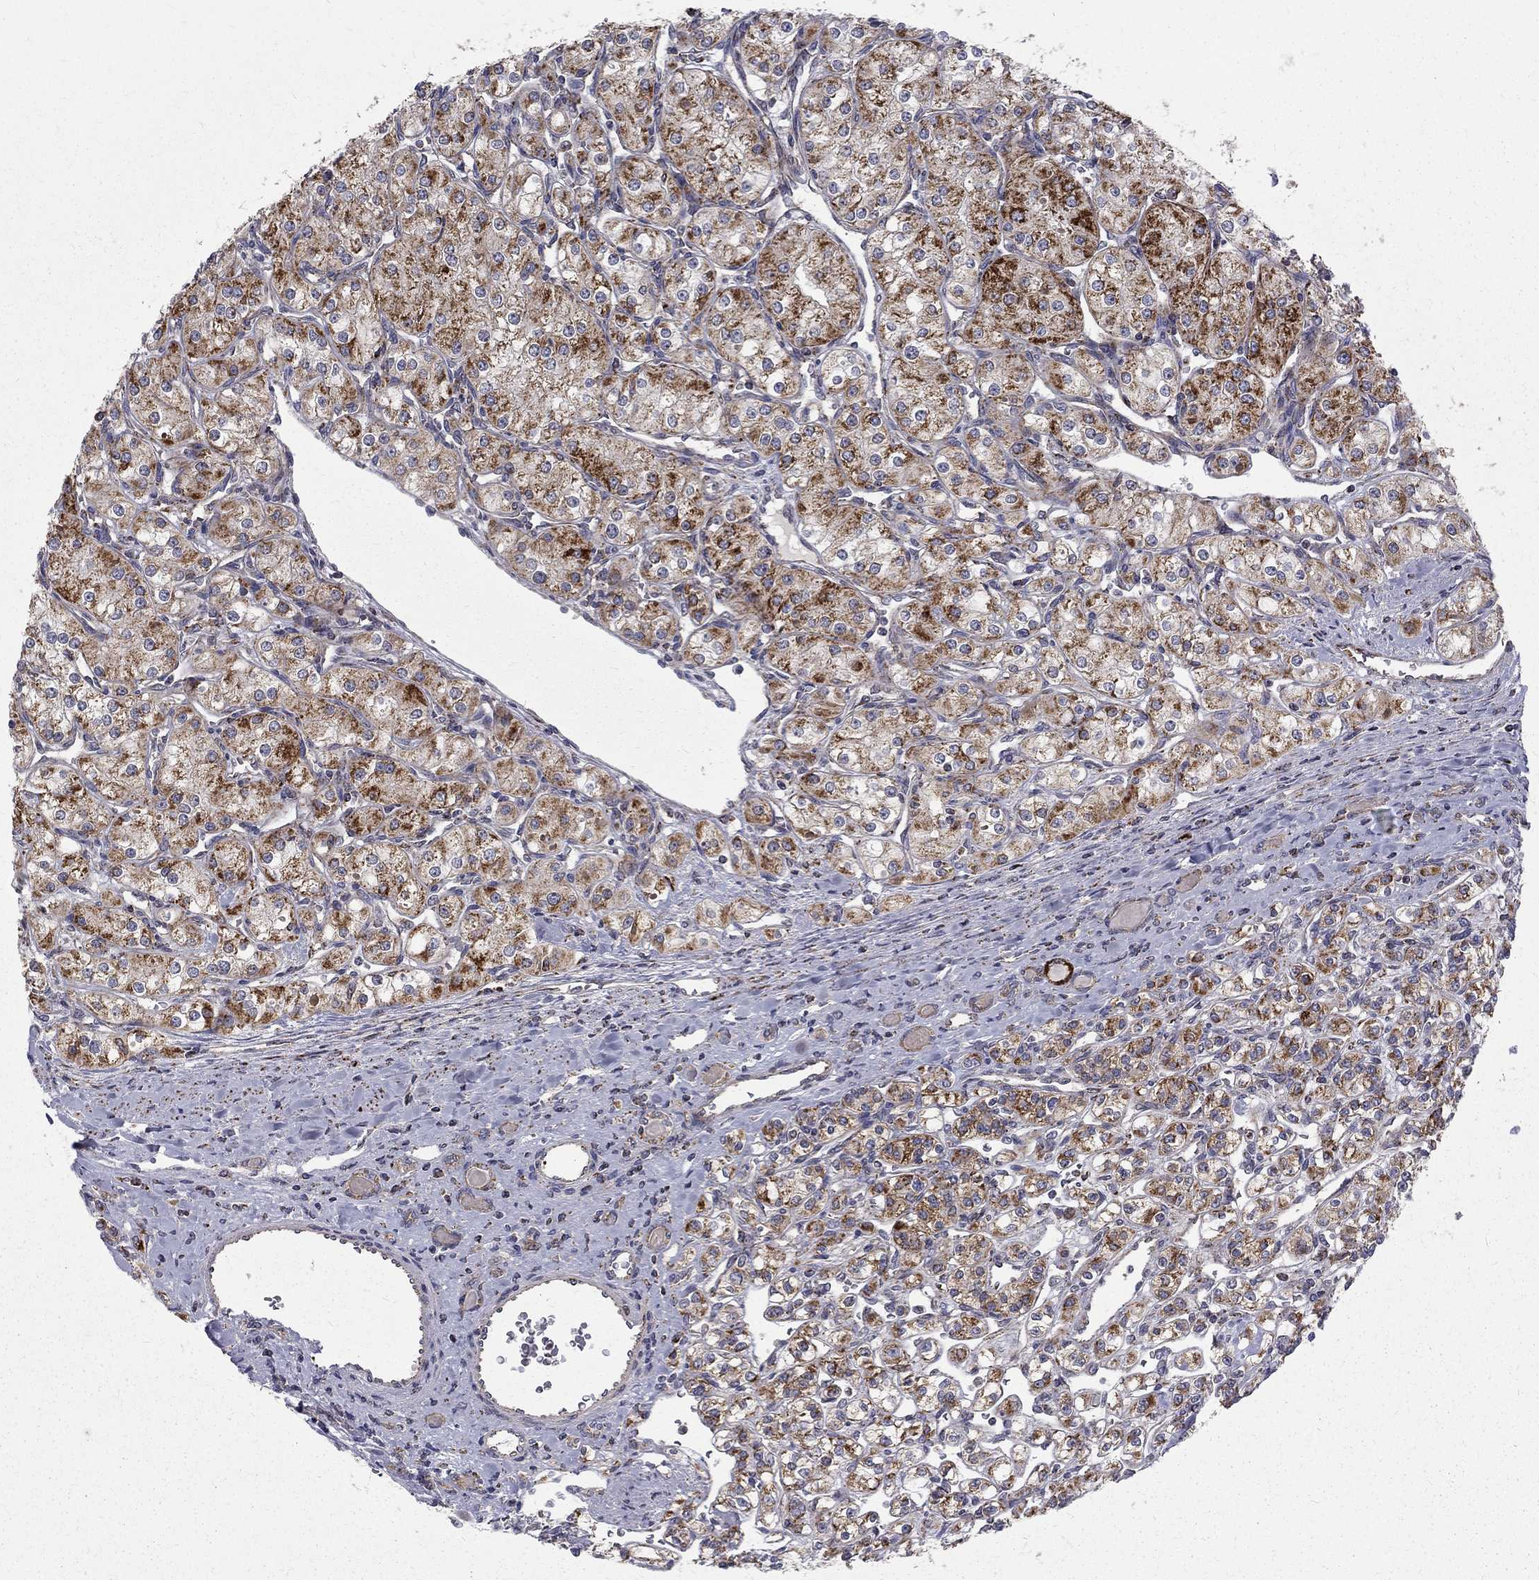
{"staining": {"intensity": "strong", "quantity": ">75%", "location": "cytoplasmic/membranous"}, "tissue": "renal cancer", "cell_type": "Tumor cells", "image_type": "cancer", "snomed": [{"axis": "morphology", "description": "Adenocarcinoma, NOS"}, {"axis": "topography", "description": "Kidney"}], "caption": "Protein staining of renal cancer (adenocarcinoma) tissue exhibits strong cytoplasmic/membranous staining in about >75% of tumor cells. The protein of interest is stained brown, and the nuclei are stained in blue (DAB IHC with brightfield microscopy, high magnification).", "gene": "ALDH1B1", "patient": {"sex": "male", "age": 77}}